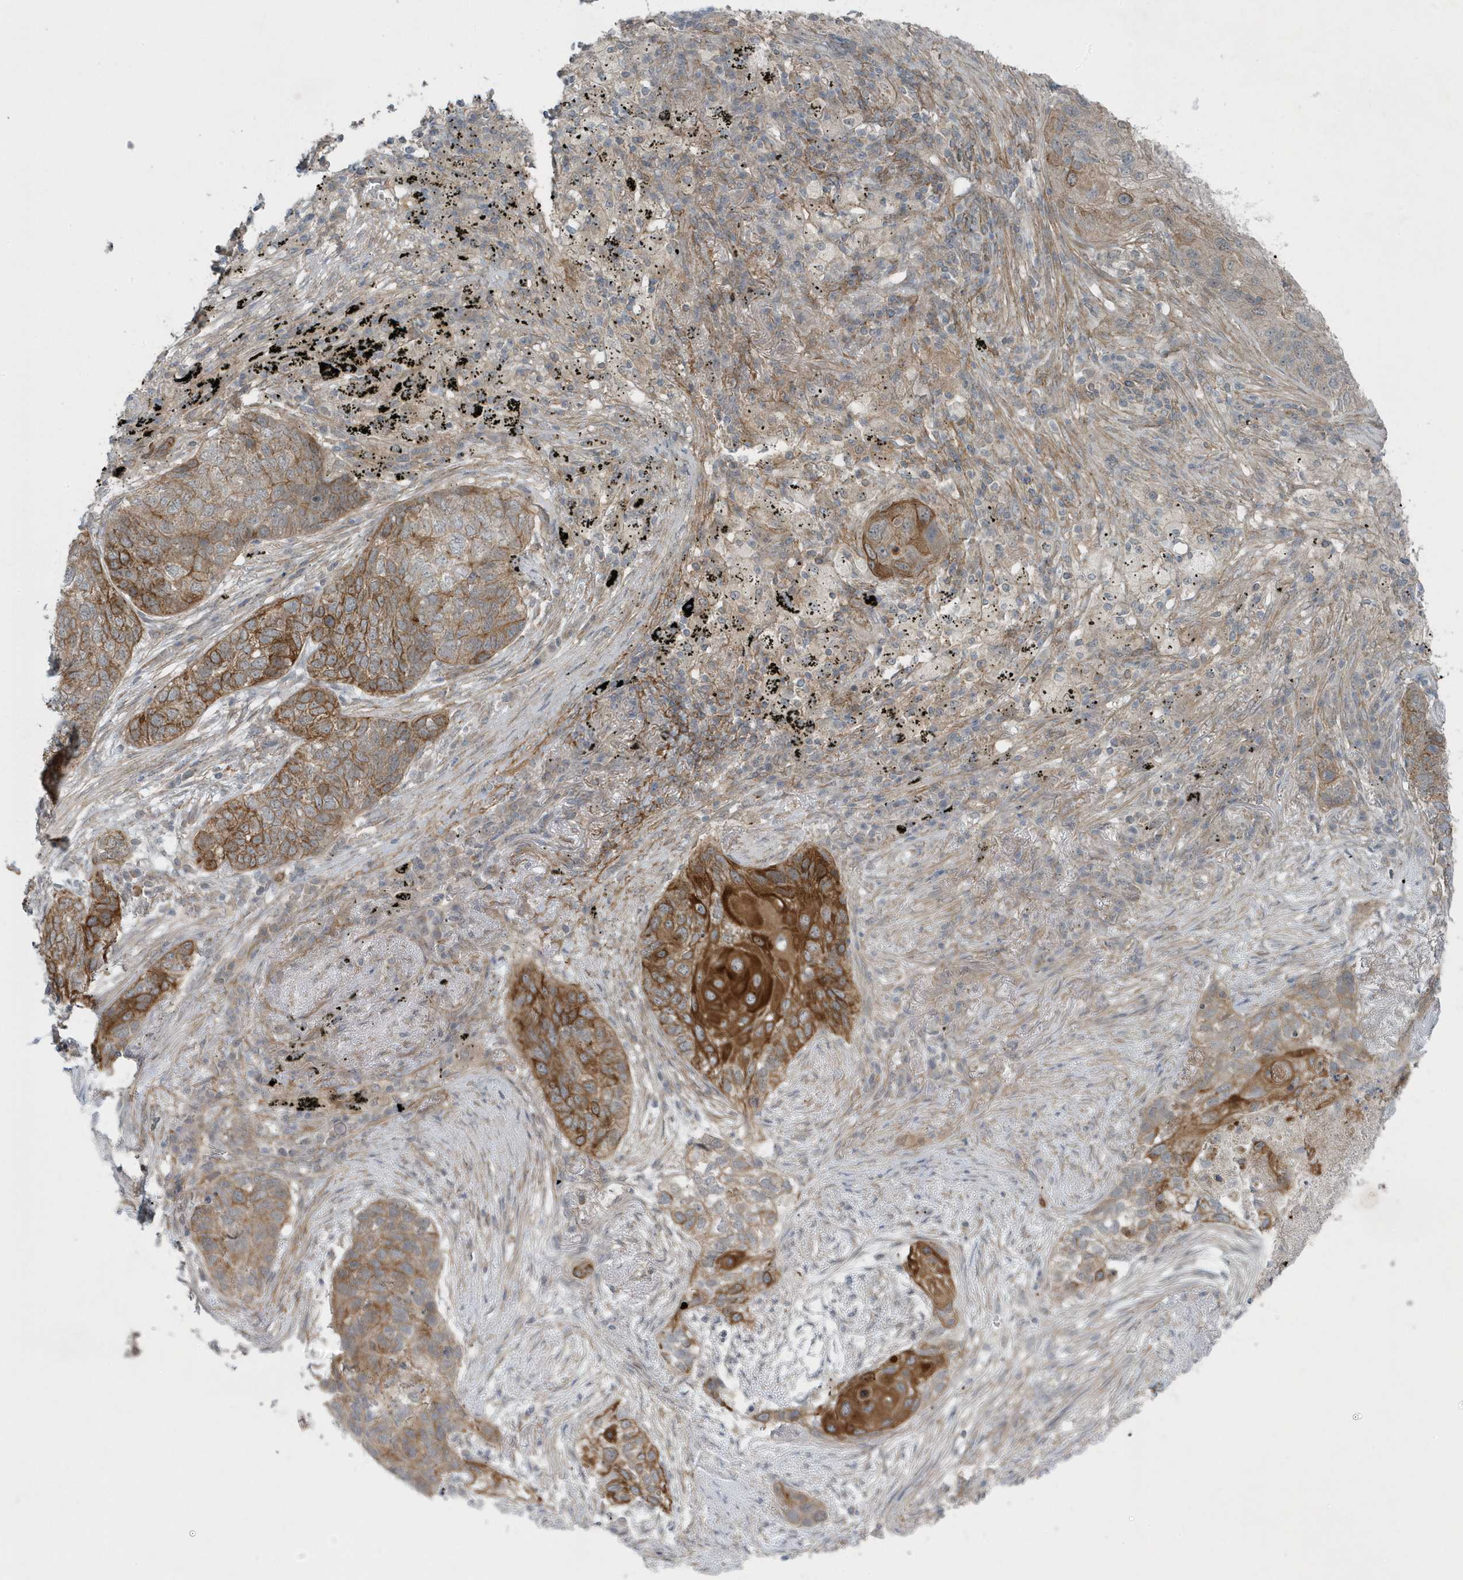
{"staining": {"intensity": "strong", "quantity": "25%-75%", "location": "cytoplasmic/membranous"}, "tissue": "lung cancer", "cell_type": "Tumor cells", "image_type": "cancer", "snomed": [{"axis": "morphology", "description": "Squamous cell carcinoma, NOS"}, {"axis": "topography", "description": "Lung"}], "caption": "IHC histopathology image of neoplastic tissue: lung cancer stained using immunohistochemistry demonstrates high levels of strong protein expression localized specifically in the cytoplasmic/membranous of tumor cells, appearing as a cytoplasmic/membranous brown color.", "gene": "PARD3B", "patient": {"sex": "female", "age": 63}}